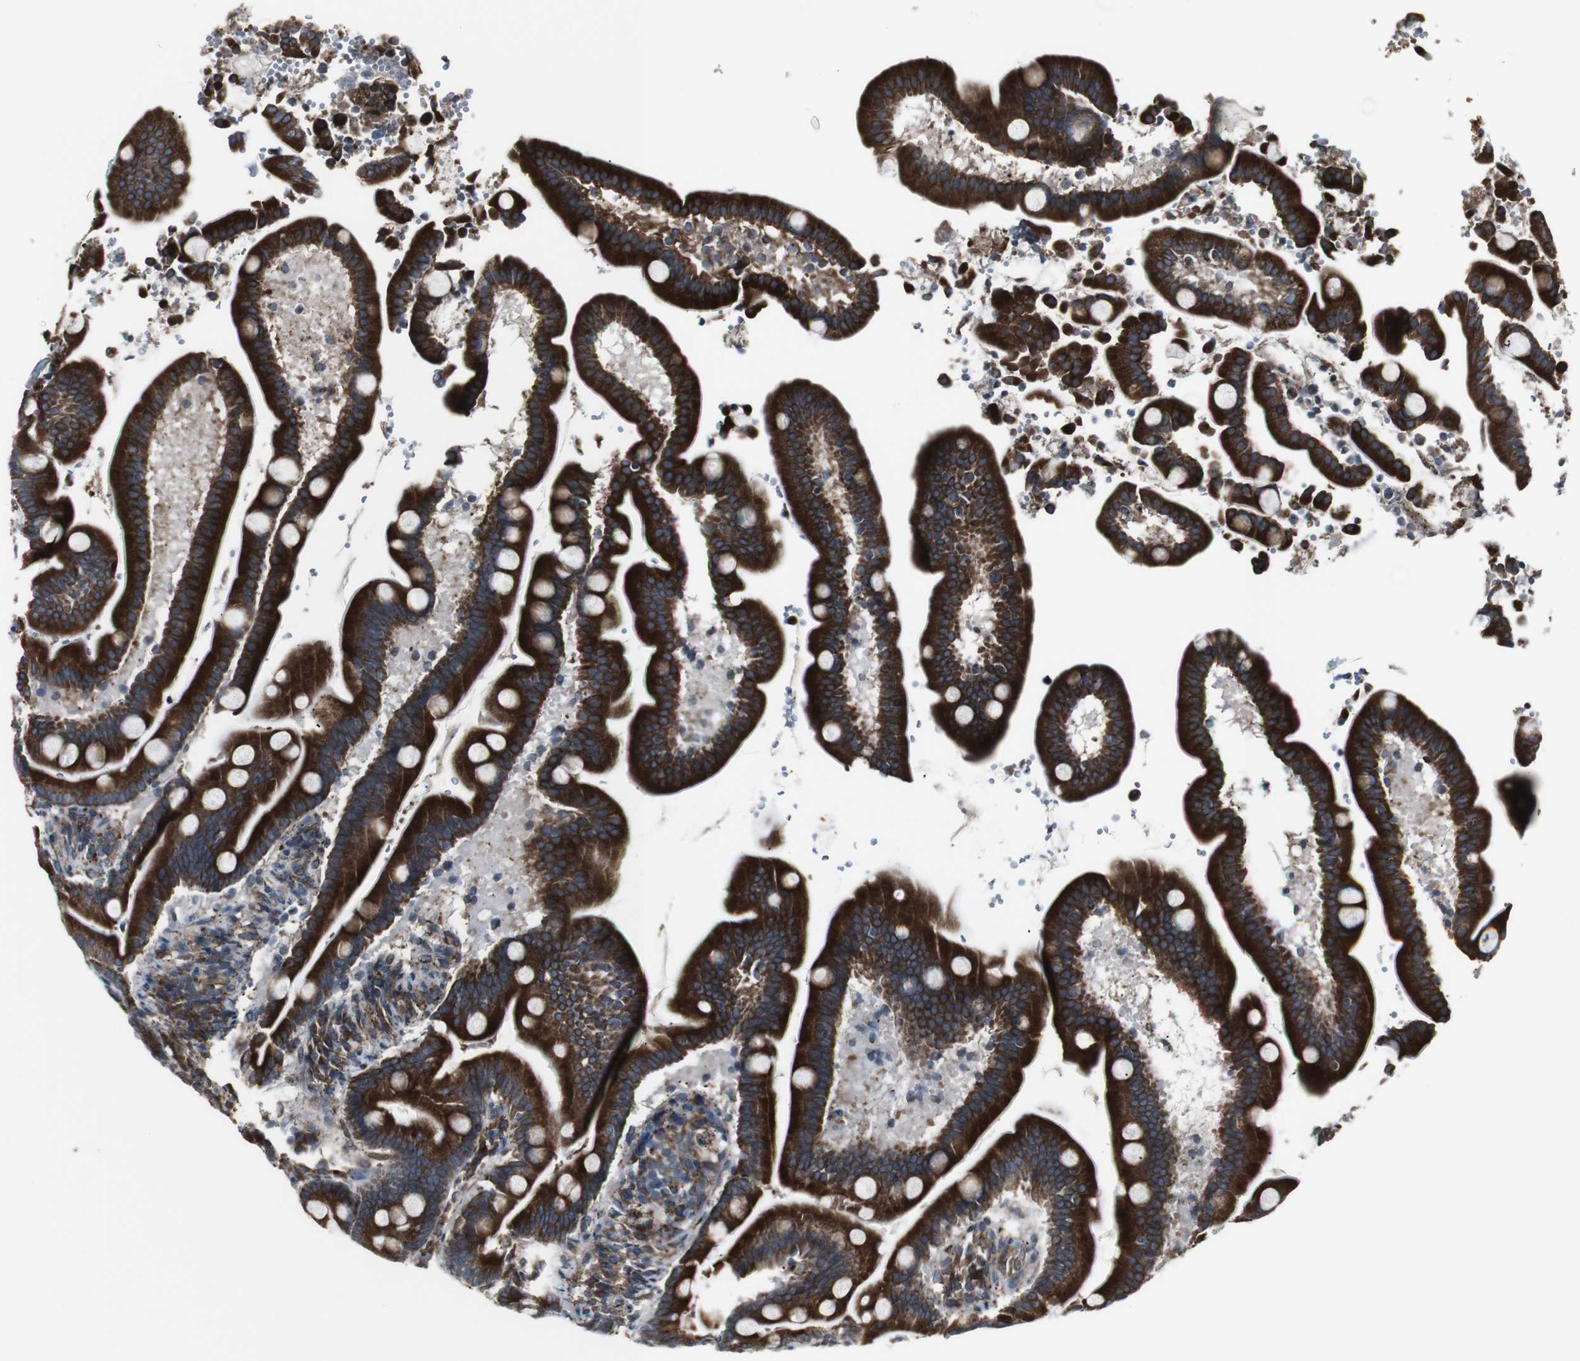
{"staining": {"intensity": "strong", "quantity": ">75%", "location": "cytoplasmic/membranous"}, "tissue": "duodenum", "cell_type": "Glandular cells", "image_type": "normal", "snomed": [{"axis": "morphology", "description": "Normal tissue, NOS"}, {"axis": "topography", "description": "Duodenum"}], "caption": "Protein positivity by immunohistochemistry demonstrates strong cytoplasmic/membranous positivity in approximately >75% of glandular cells in benign duodenum.", "gene": "LNPK", "patient": {"sex": "male", "age": 54}}